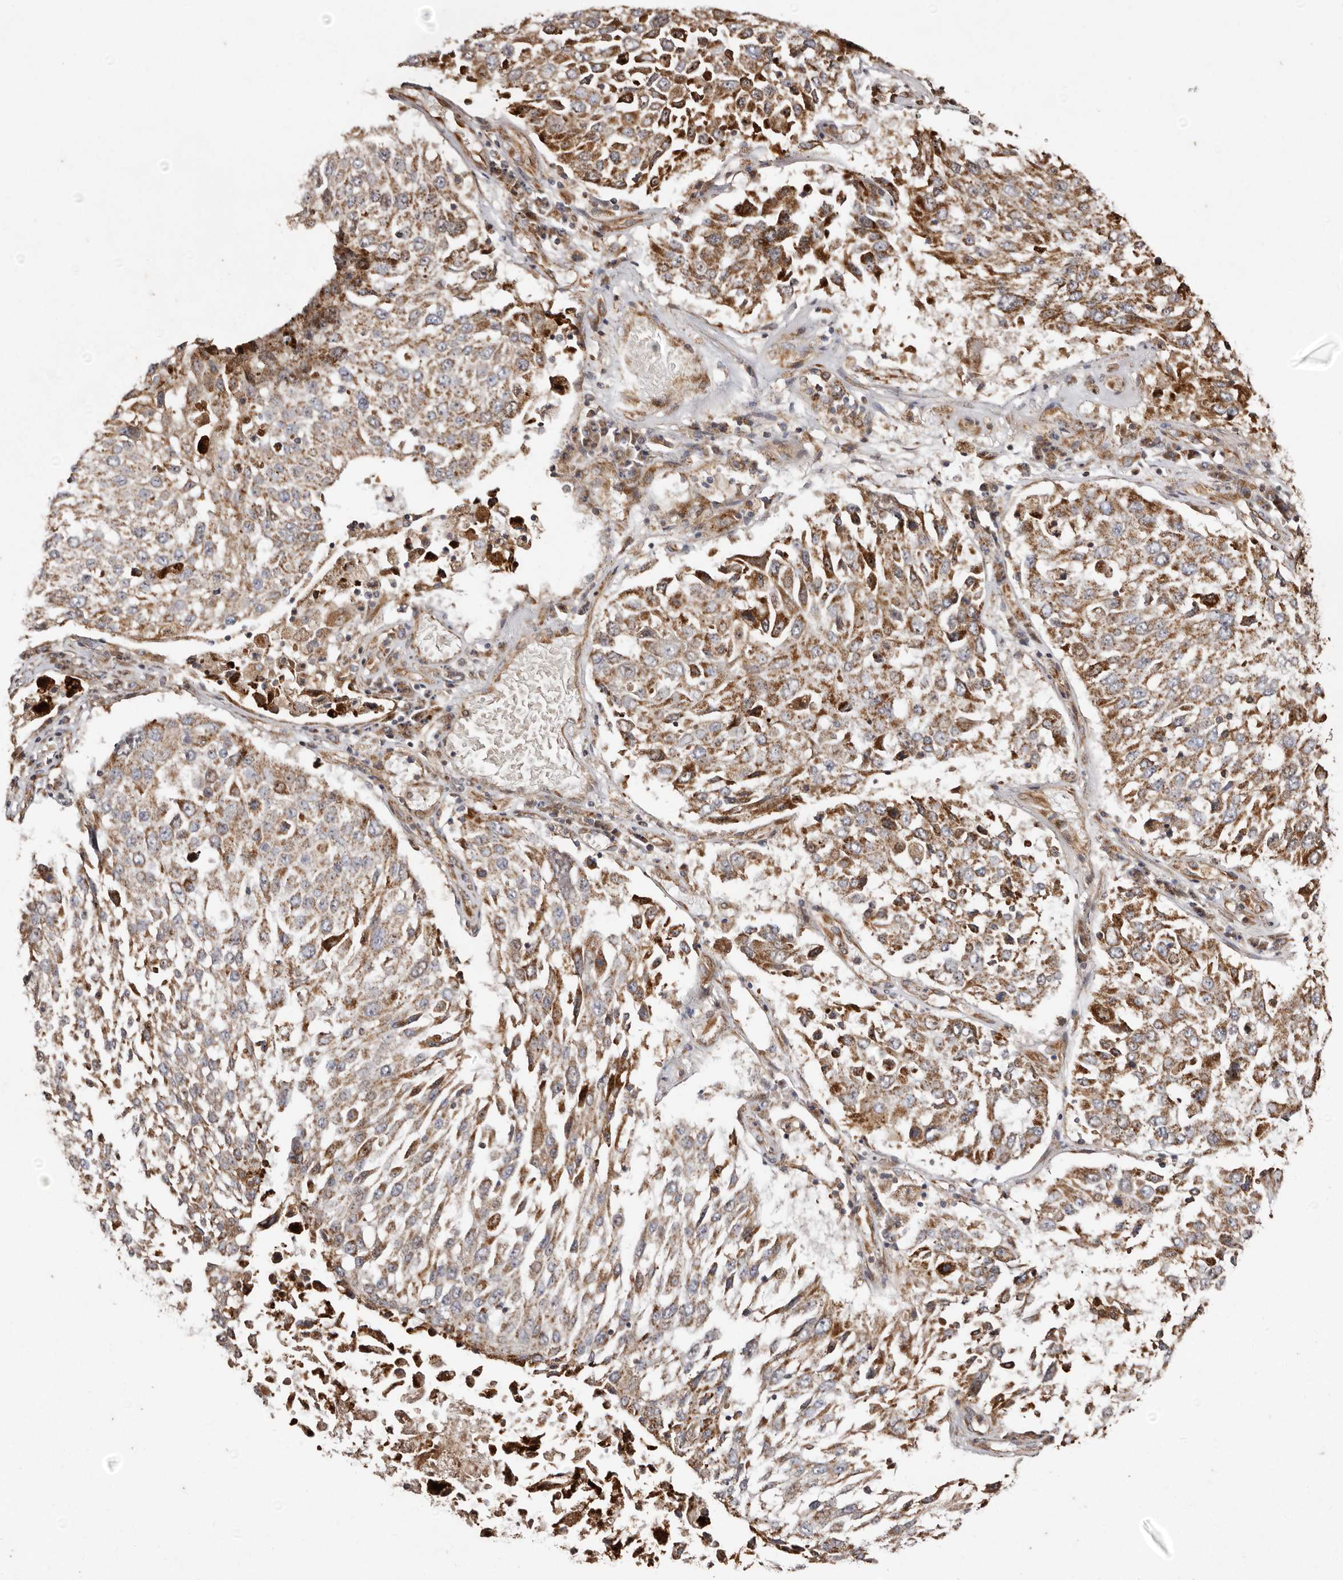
{"staining": {"intensity": "moderate", "quantity": ">75%", "location": "cytoplasmic/membranous"}, "tissue": "lung cancer", "cell_type": "Tumor cells", "image_type": "cancer", "snomed": [{"axis": "morphology", "description": "Squamous cell carcinoma, NOS"}, {"axis": "topography", "description": "Lung"}], "caption": "Immunohistochemical staining of squamous cell carcinoma (lung) demonstrates medium levels of moderate cytoplasmic/membranous positivity in about >75% of tumor cells. Using DAB (brown) and hematoxylin (blue) stains, captured at high magnification using brightfield microscopy.", "gene": "MACC1", "patient": {"sex": "male", "age": 65}}